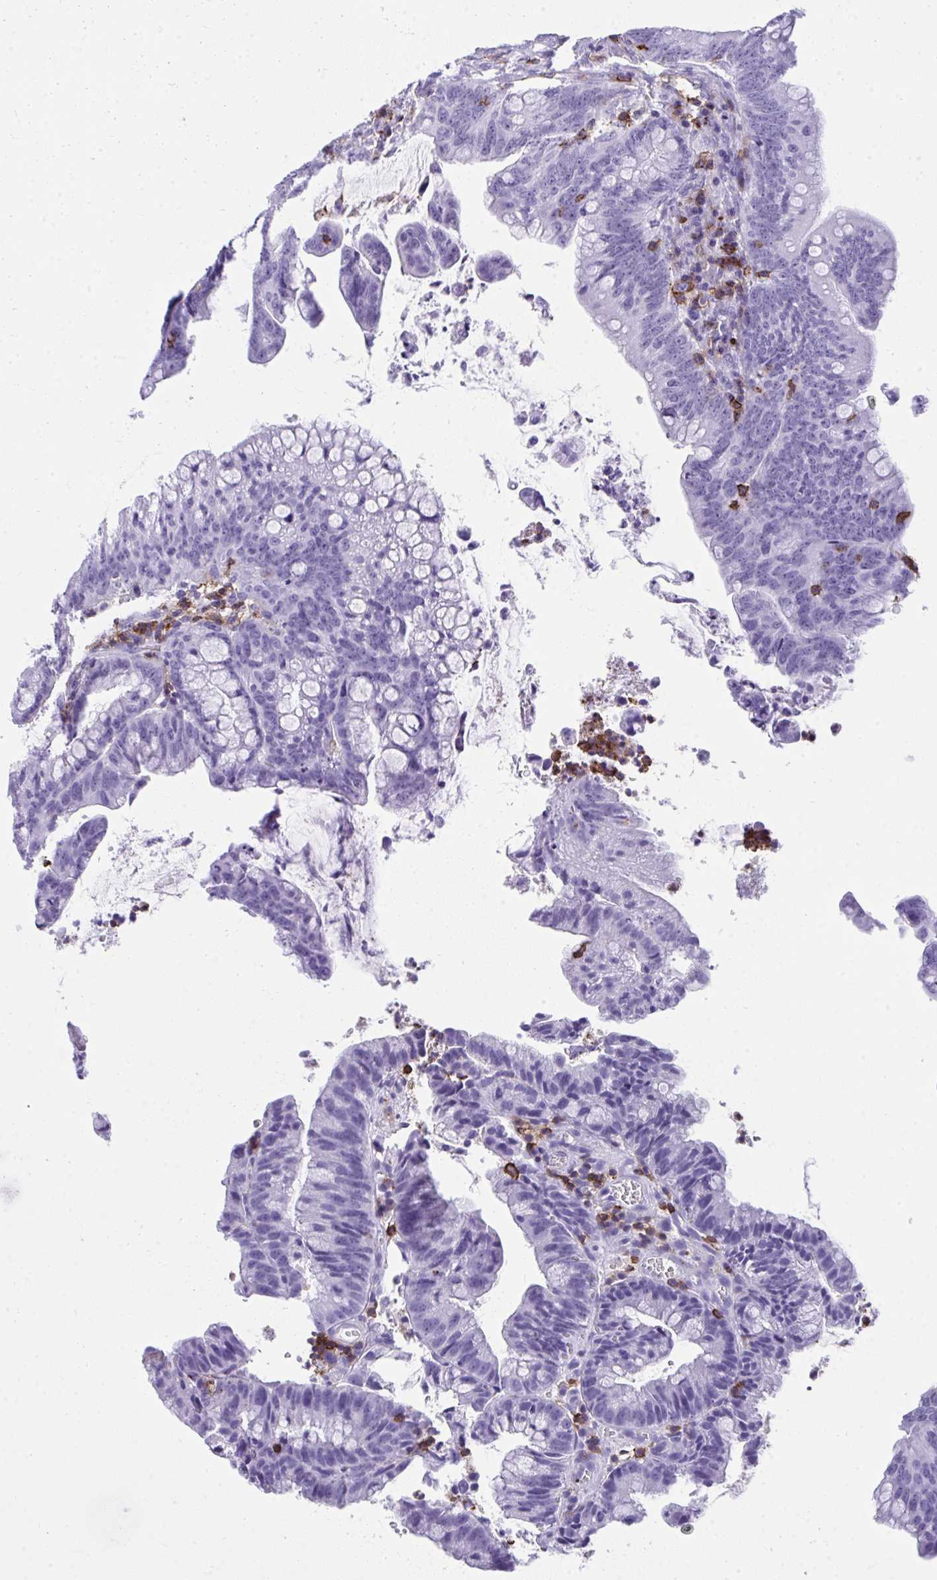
{"staining": {"intensity": "negative", "quantity": "none", "location": "none"}, "tissue": "colorectal cancer", "cell_type": "Tumor cells", "image_type": "cancer", "snomed": [{"axis": "morphology", "description": "Adenocarcinoma, NOS"}, {"axis": "topography", "description": "Colon"}], "caption": "Immunohistochemistry (IHC) of human adenocarcinoma (colorectal) exhibits no positivity in tumor cells.", "gene": "SPN", "patient": {"sex": "male", "age": 62}}